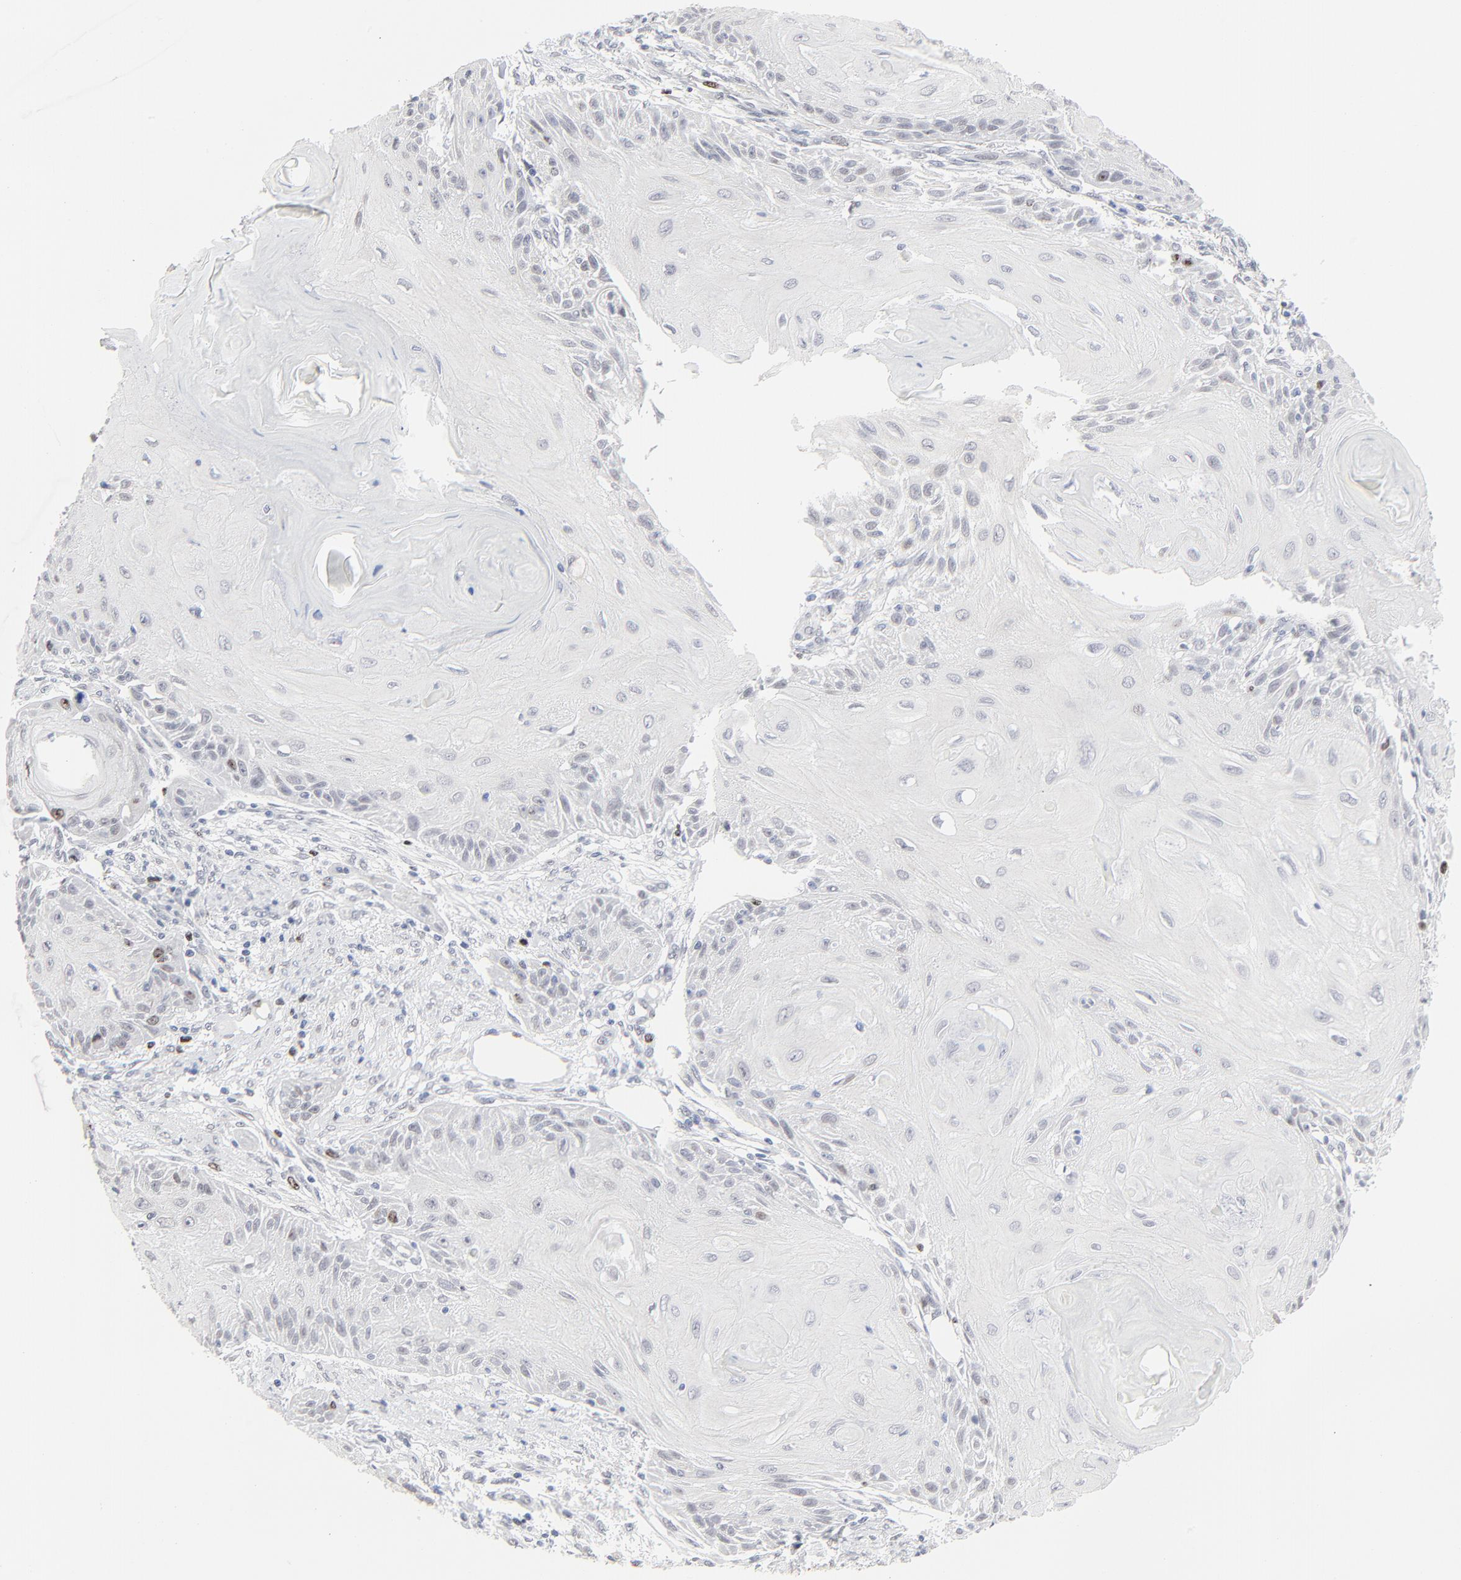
{"staining": {"intensity": "moderate", "quantity": ">75%", "location": "nuclear"}, "tissue": "skin cancer", "cell_type": "Tumor cells", "image_type": "cancer", "snomed": [{"axis": "morphology", "description": "Squamous cell carcinoma, NOS"}, {"axis": "topography", "description": "Skin"}], "caption": "A photomicrograph of skin cancer stained for a protein demonstrates moderate nuclear brown staining in tumor cells.", "gene": "ZNF589", "patient": {"sex": "female", "age": 88}}